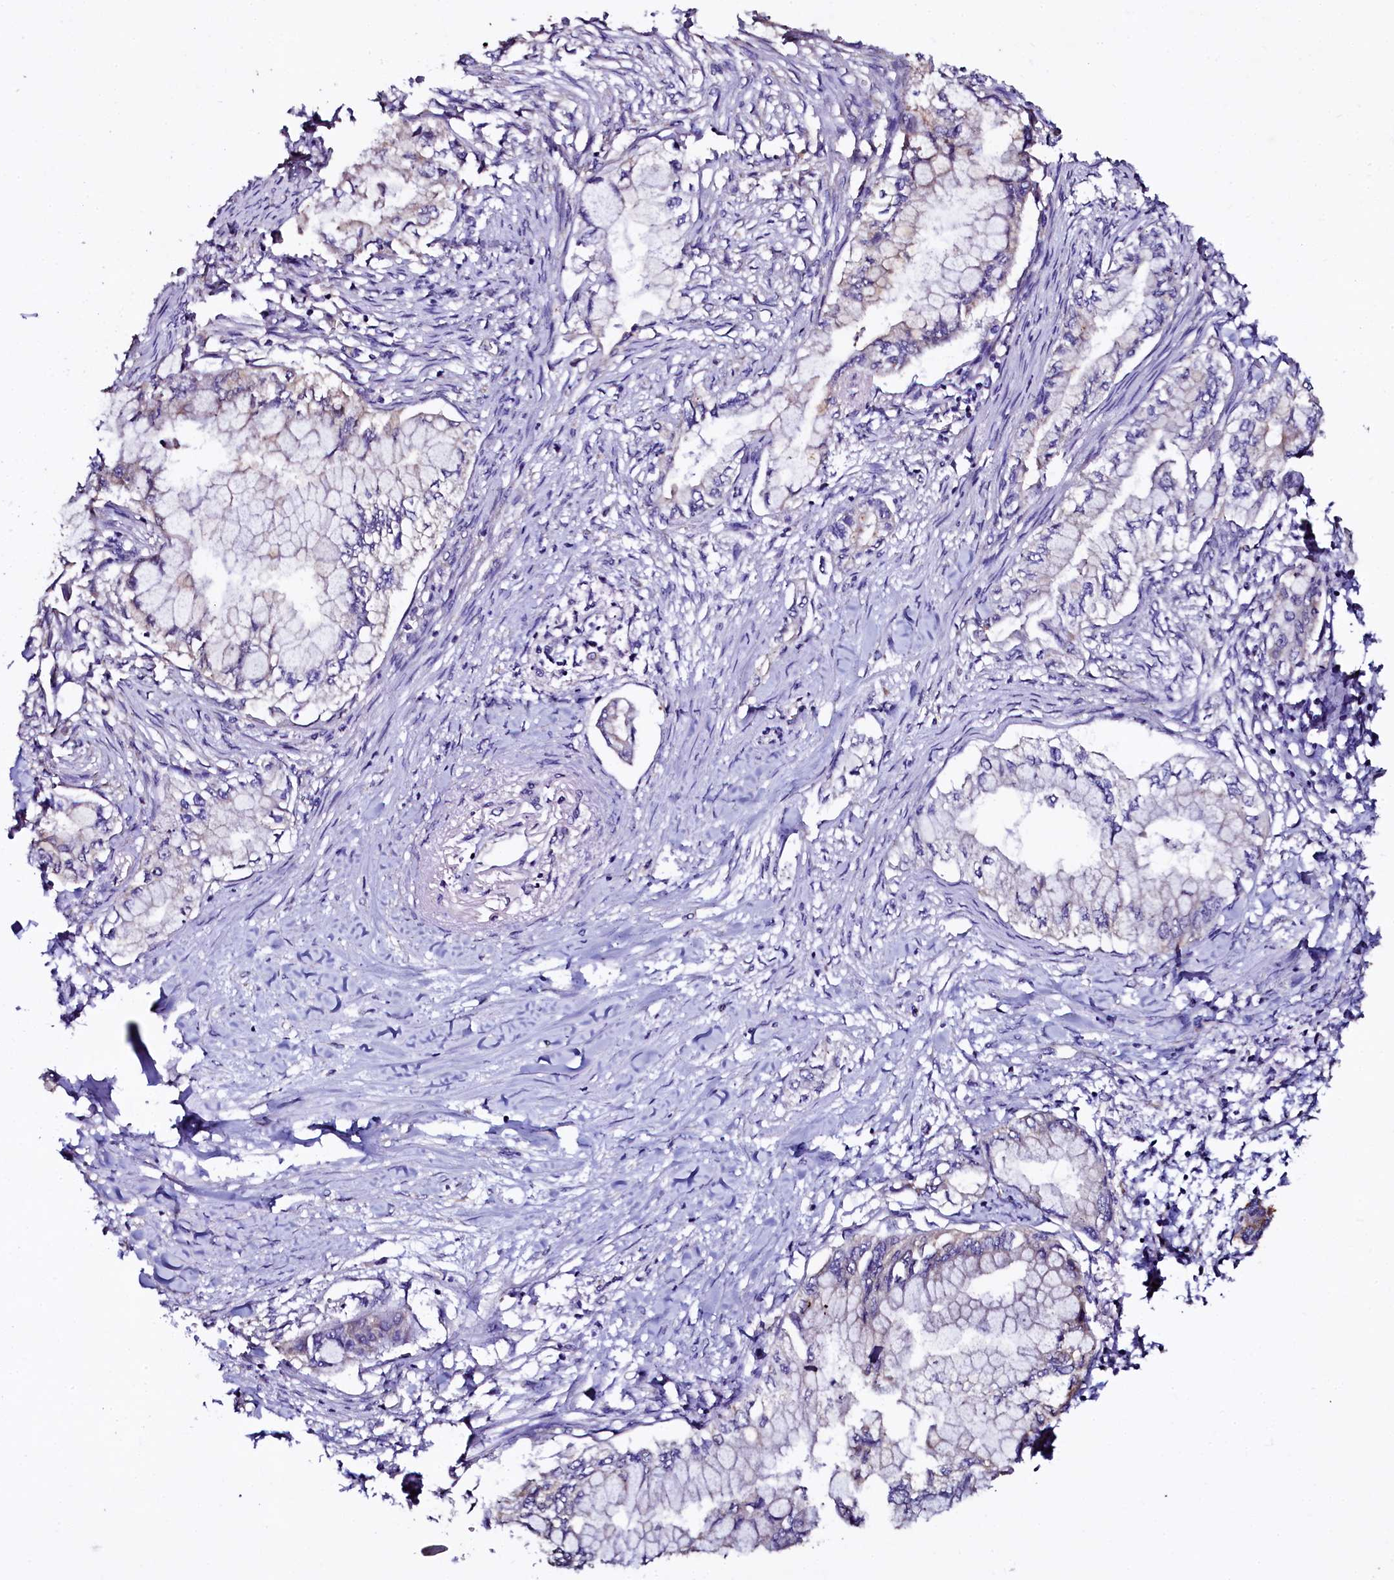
{"staining": {"intensity": "negative", "quantity": "none", "location": "none"}, "tissue": "pancreatic cancer", "cell_type": "Tumor cells", "image_type": "cancer", "snomed": [{"axis": "morphology", "description": "Adenocarcinoma, NOS"}, {"axis": "topography", "description": "Pancreas"}], "caption": "IHC photomicrograph of pancreatic cancer stained for a protein (brown), which demonstrates no staining in tumor cells.", "gene": "APPL2", "patient": {"sex": "female", "age": 78}}